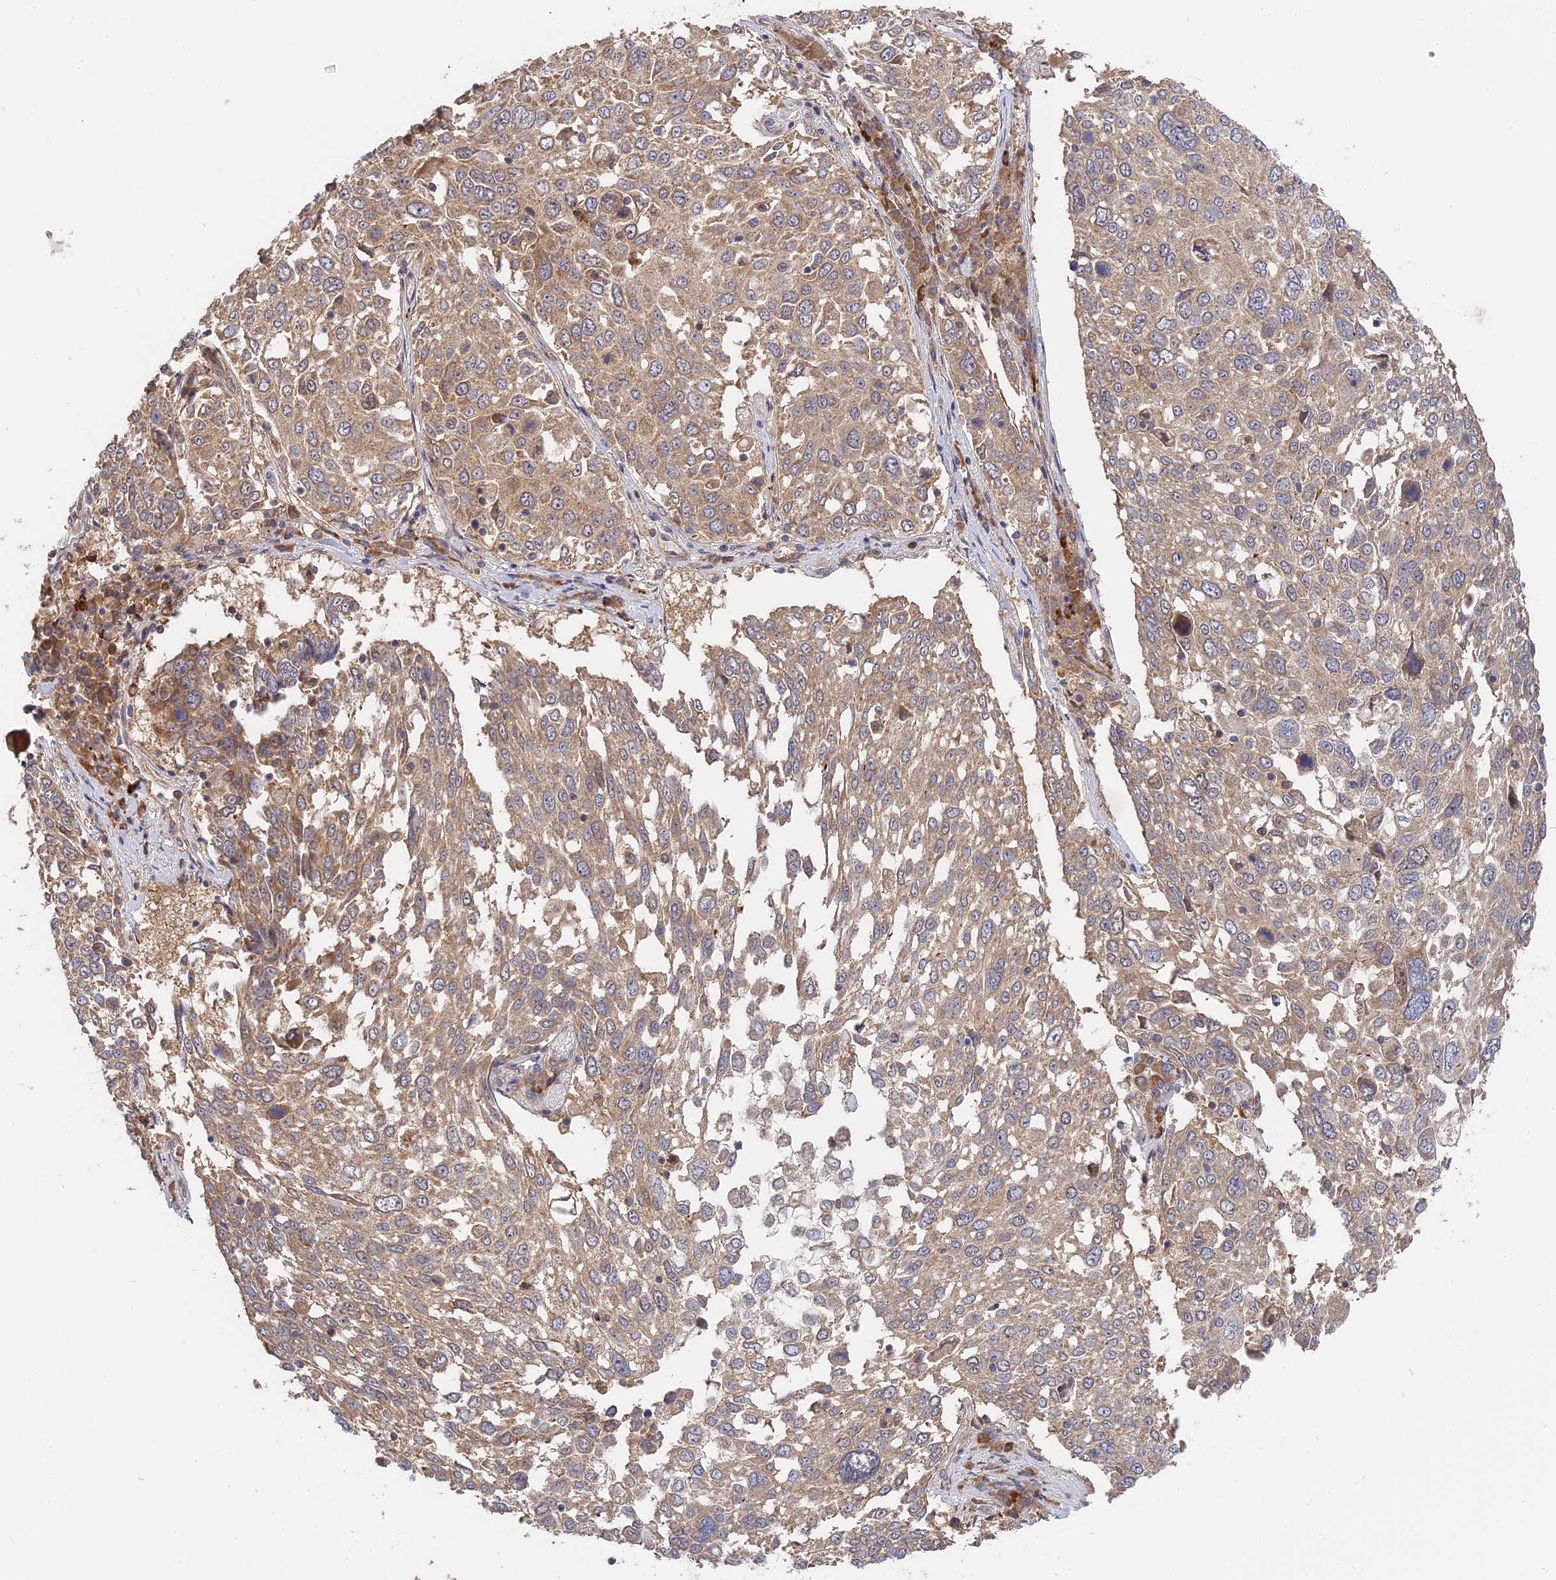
{"staining": {"intensity": "moderate", "quantity": ">75%", "location": "cytoplasmic/membranous"}, "tissue": "lung cancer", "cell_type": "Tumor cells", "image_type": "cancer", "snomed": [{"axis": "morphology", "description": "Squamous cell carcinoma, NOS"}, {"axis": "topography", "description": "Lung"}], "caption": "Protein analysis of lung cancer (squamous cell carcinoma) tissue reveals moderate cytoplasmic/membranous positivity in approximately >75% of tumor cells.", "gene": "IL21R", "patient": {"sex": "male", "age": 65}}